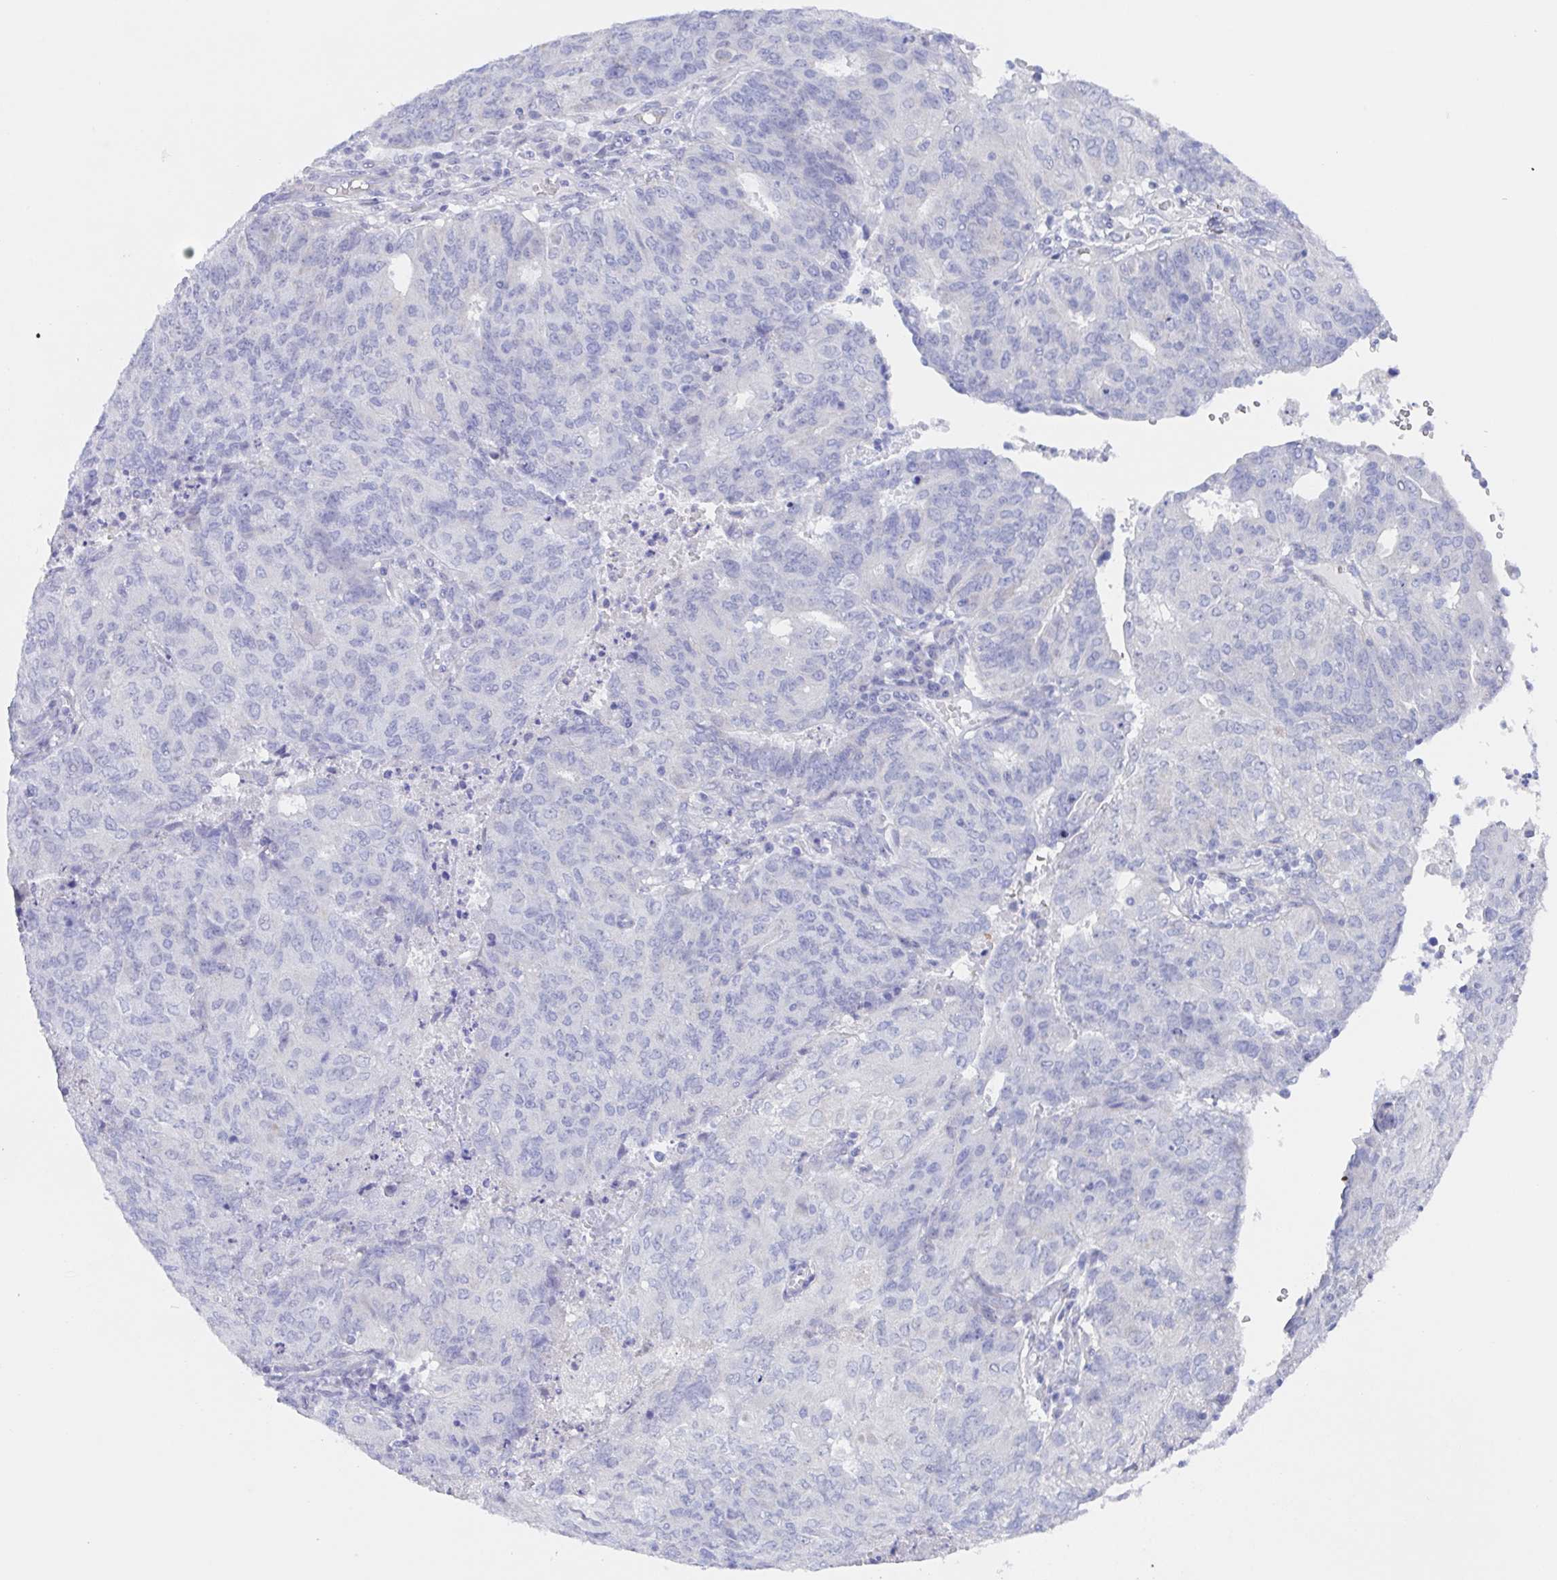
{"staining": {"intensity": "negative", "quantity": "none", "location": "none"}, "tissue": "endometrial cancer", "cell_type": "Tumor cells", "image_type": "cancer", "snomed": [{"axis": "morphology", "description": "Adenocarcinoma, NOS"}, {"axis": "topography", "description": "Endometrium"}], "caption": "Immunohistochemical staining of human endometrial cancer (adenocarcinoma) shows no significant expression in tumor cells.", "gene": "MUCL3", "patient": {"sex": "female", "age": 82}}